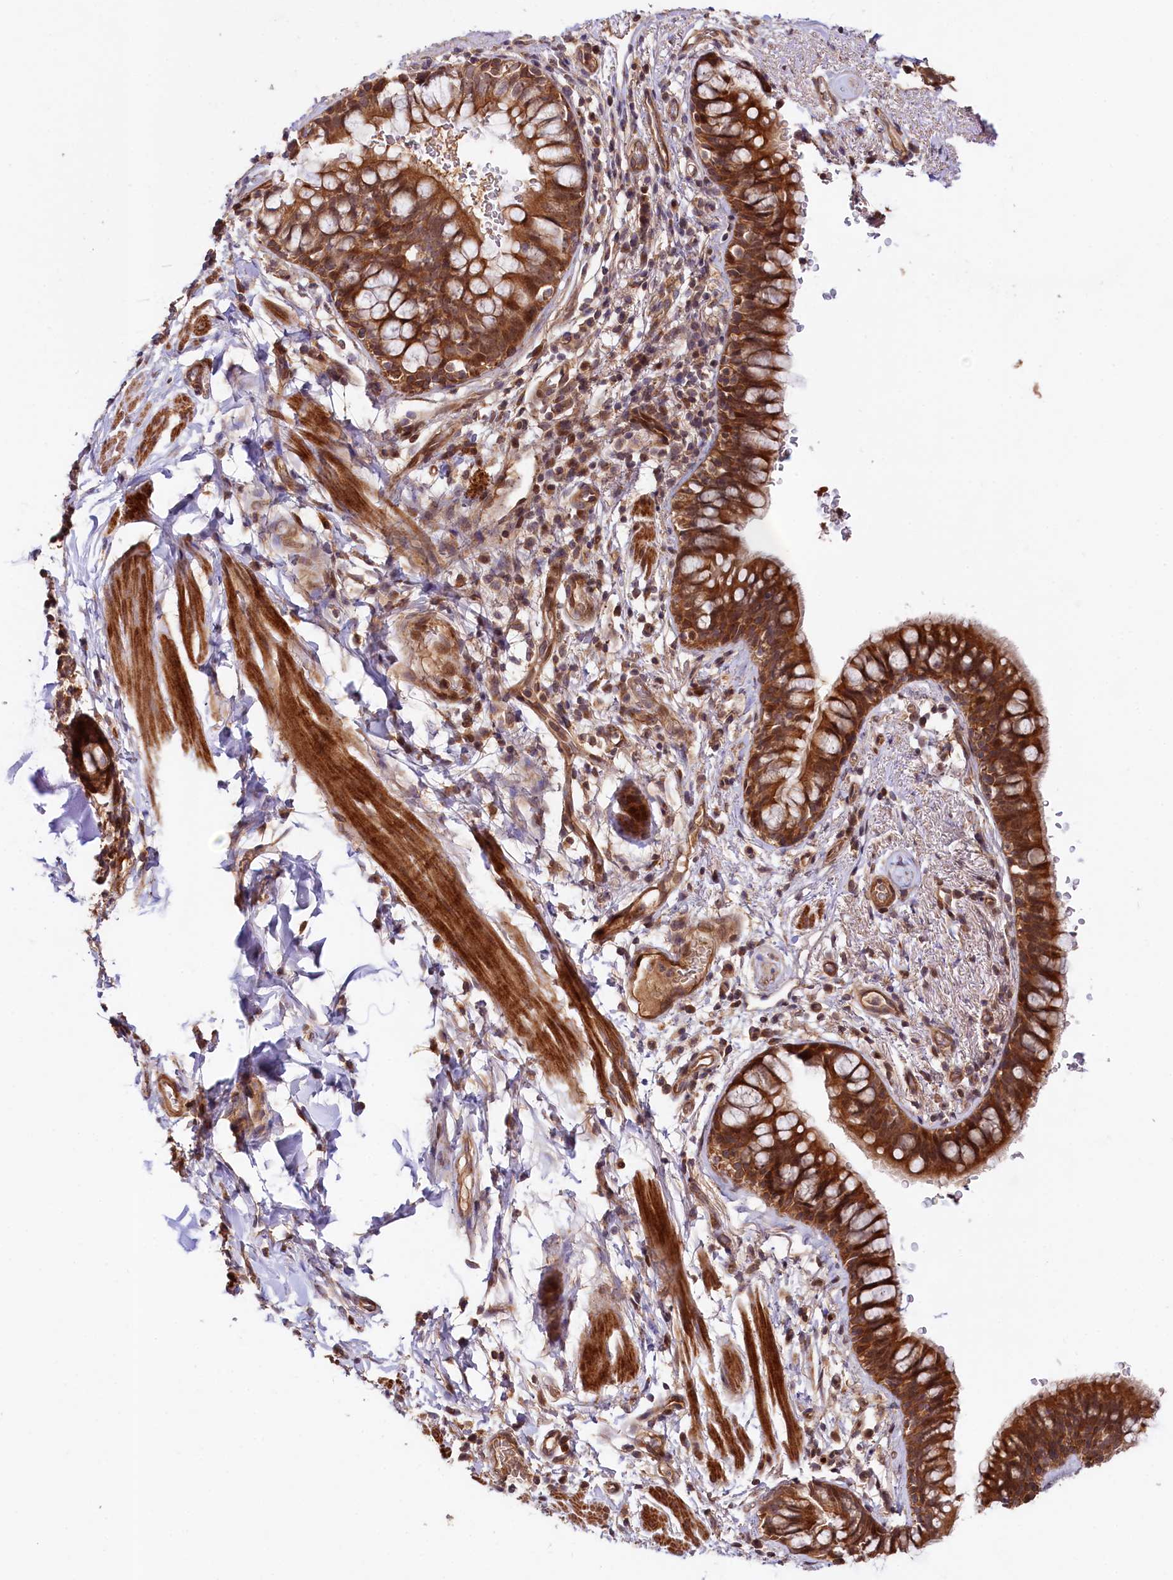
{"staining": {"intensity": "strong", "quantity": ">75%", "location": "cytoplasmic/membranous"}, "tissue": "bronchus", "cell_type": "Respiratory epithelial cells", "image_type": "normal", "snomed": [{"axis": "morphology", "description": "Normal tissue, NOS"}, {"axis": "topography", "description": "Cartilage tissue"}, {"axis": "topography", "description": "Bronchus"}], "caption": "Brown immunohistochemical staining in normal bronchus shows strong cytoplasmic/membranous staining in about >75% of respiratory epithelial cells. (Brightfield microscopy of DAB IHC at high magnification).", "gene": "NEDD1", "patient": {"sex": "female", "age": 36}}